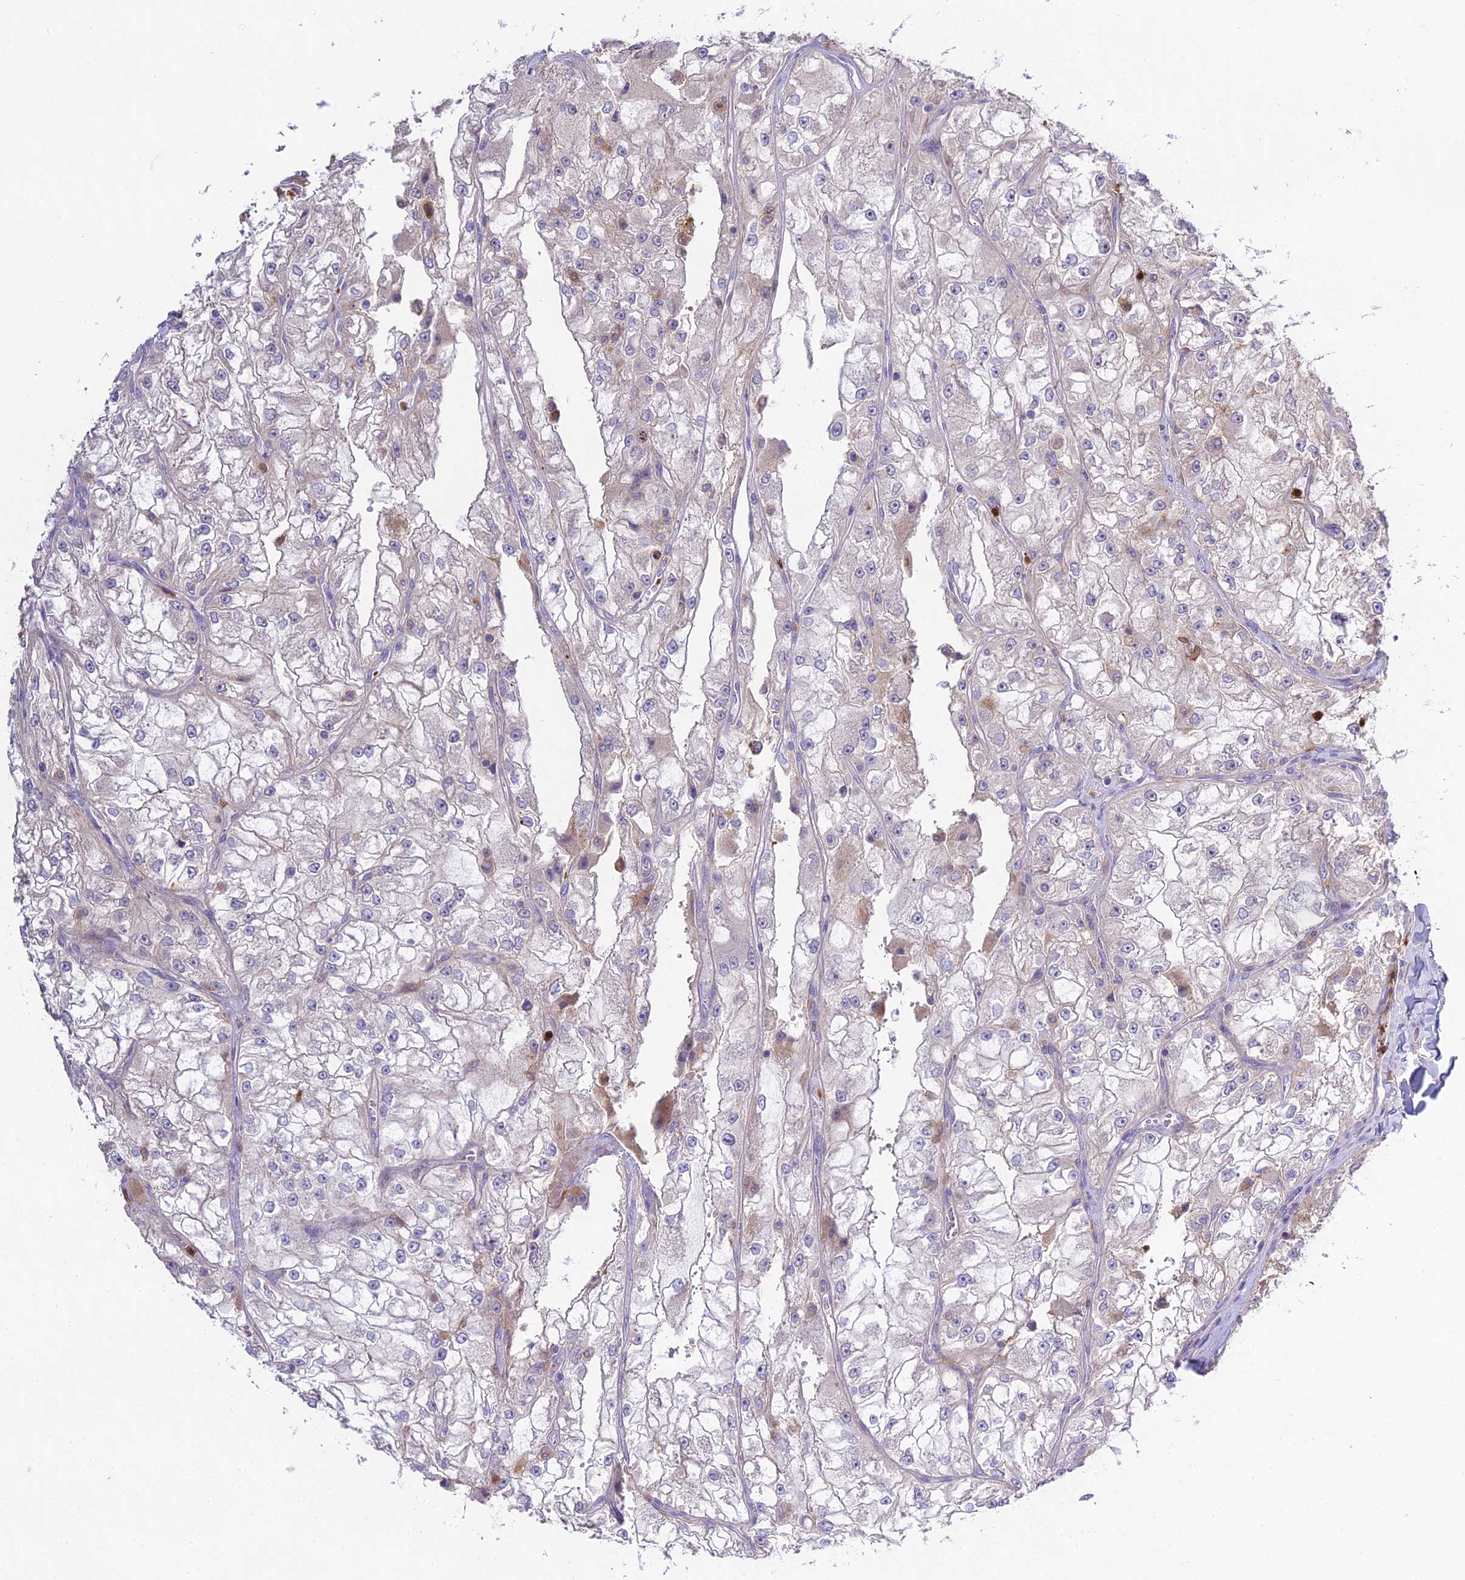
{"staining": {"intensity": "weak", "quantity": "<25%", "location": "cytoplasmic/membranous"}, "tissue": "renal cancer", "cell_type": "Tumor cells", "image_type": "cancer", "snomed": [{"axis": "morphology", "description": "Adenocarcinoma, NOS"}, {"axis": "topography", "description": "Kidney"}], "caption": "The micrograph exhibits no significant positivity in tumor cells of renal cancer. (Stains: DAB (3,3'-diaminobenzidine) IHC with hematoxylin counter stain, Microscopy: brightfield microscopy at high magnification).", "gene": "EID2", "patient": {"sex": "female", "age": 72}}